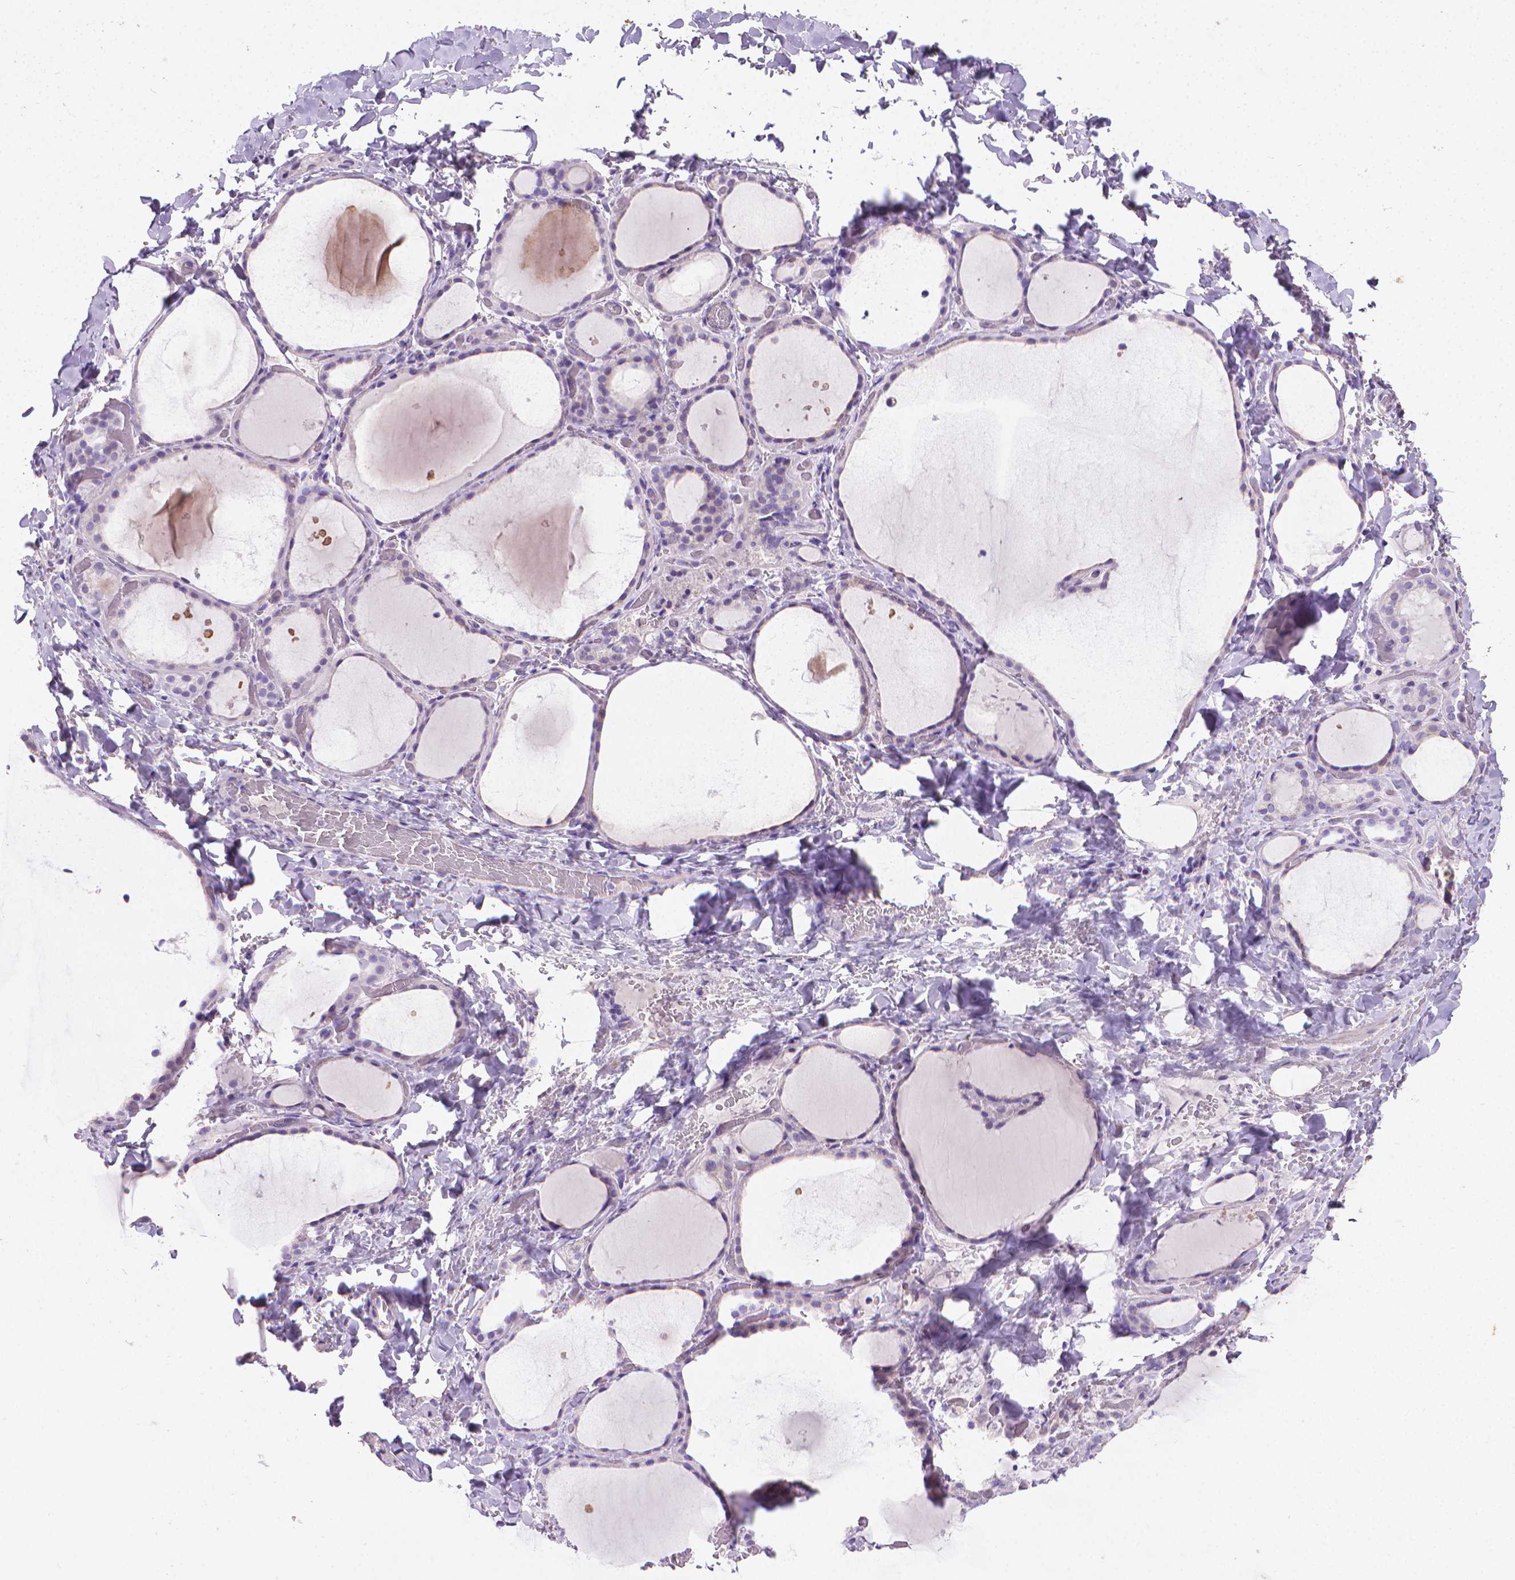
{"staining": {"intensity": "negative", "quantity": "none", "location": "none"}, "tissue": "thyroid gland", "cell_type": "Glandular cells", "image_type": "normal", "snomed": [{"axis": "morphology", "description": "Normal tissue, NOS"}, {"axis": "topography", "description": "Thyroid gland"}], "caption": "This is a image of IHC staining of normal thyroid gland, which shows no staining in glandular cells.", "gene": "PNMA2", "patient": {"sex": "female", "age": 36}}